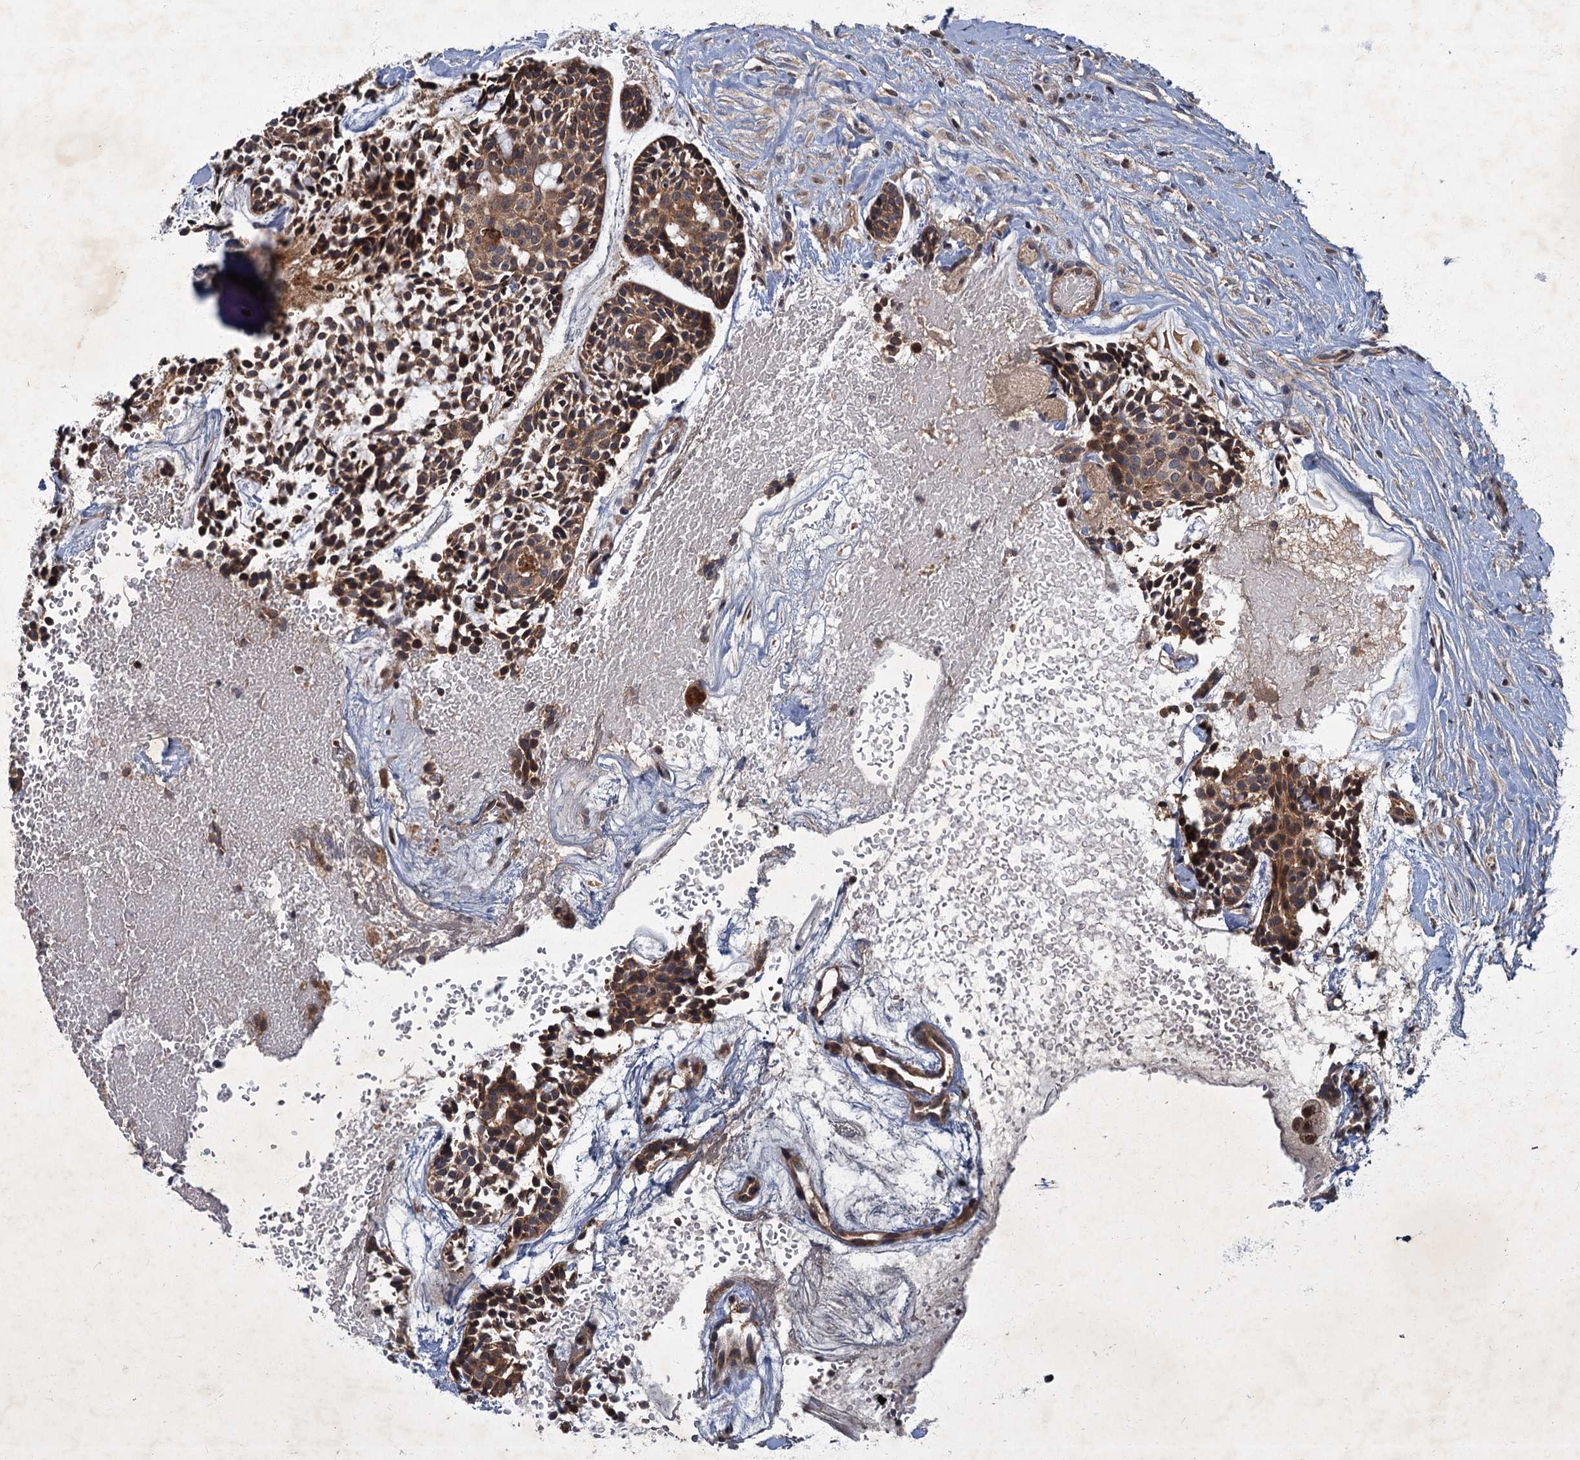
{"staining": {"intensity": "moderate", "quantity": ">75%", "location": "cytoplasmic/membranous"}, "tissue": "head and neck cancer", "cell_type": "Tumor cells", "image_type": "cancer", "snomed": [{"axis": "morphology", "description": "Adenocarcinoma, NOS"}, {"axis": "topography", "description": "Subcutis"}, {"axis": "topography", "description": "Head-Neck"}], "caption": "Protein expression analysis of head and neck cancer (adenocarcinoma) shows moderate cytoplasmic/membranous expression in about >75% of tumor cells. The staining was performed using DAB to visualize the protein expression in brown, while the nuclei were stained in blue with hematoxylin (Magnification: 20x).", "gene": "SLC11A2", "patient": {"sex": "female", "age": 73}}